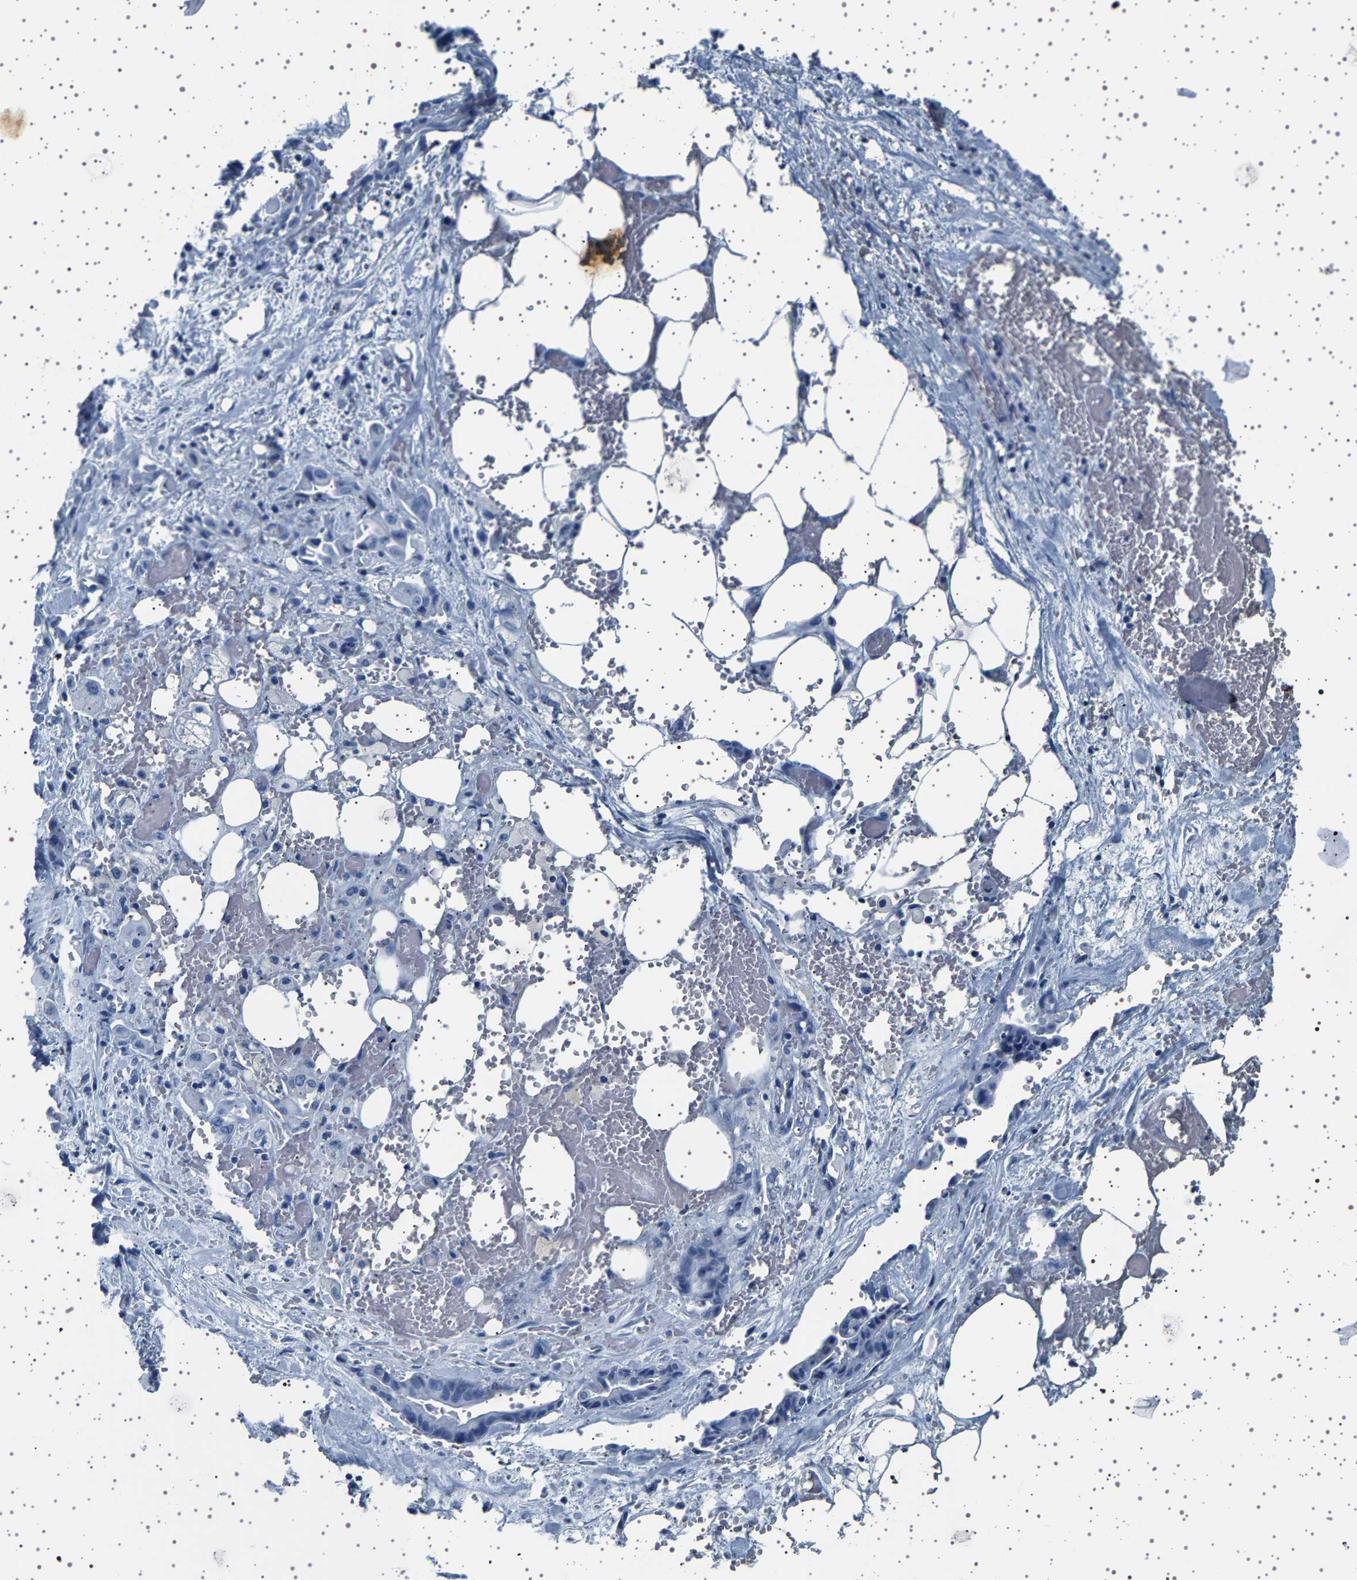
{"staining": {"intensity": "negative", "quantity": "none", "location": "none"}, "tissue": "liver cancer", "cell_type": "Tumor cells", "image_type": "cancer", "snomed": [{"axis": "morphology", "description": "Cholangiocarcinoma"}, {"axis": "topography", "description": "Liver"}], "caption": "This is a micrograph of IHC staining of cholangiocarcinoma (liver), which shows no positivity in tumor cells. (DAB IHC, high magnification).", "gene": "TFF3", "patient": {"sex": "female", "age": 68}}